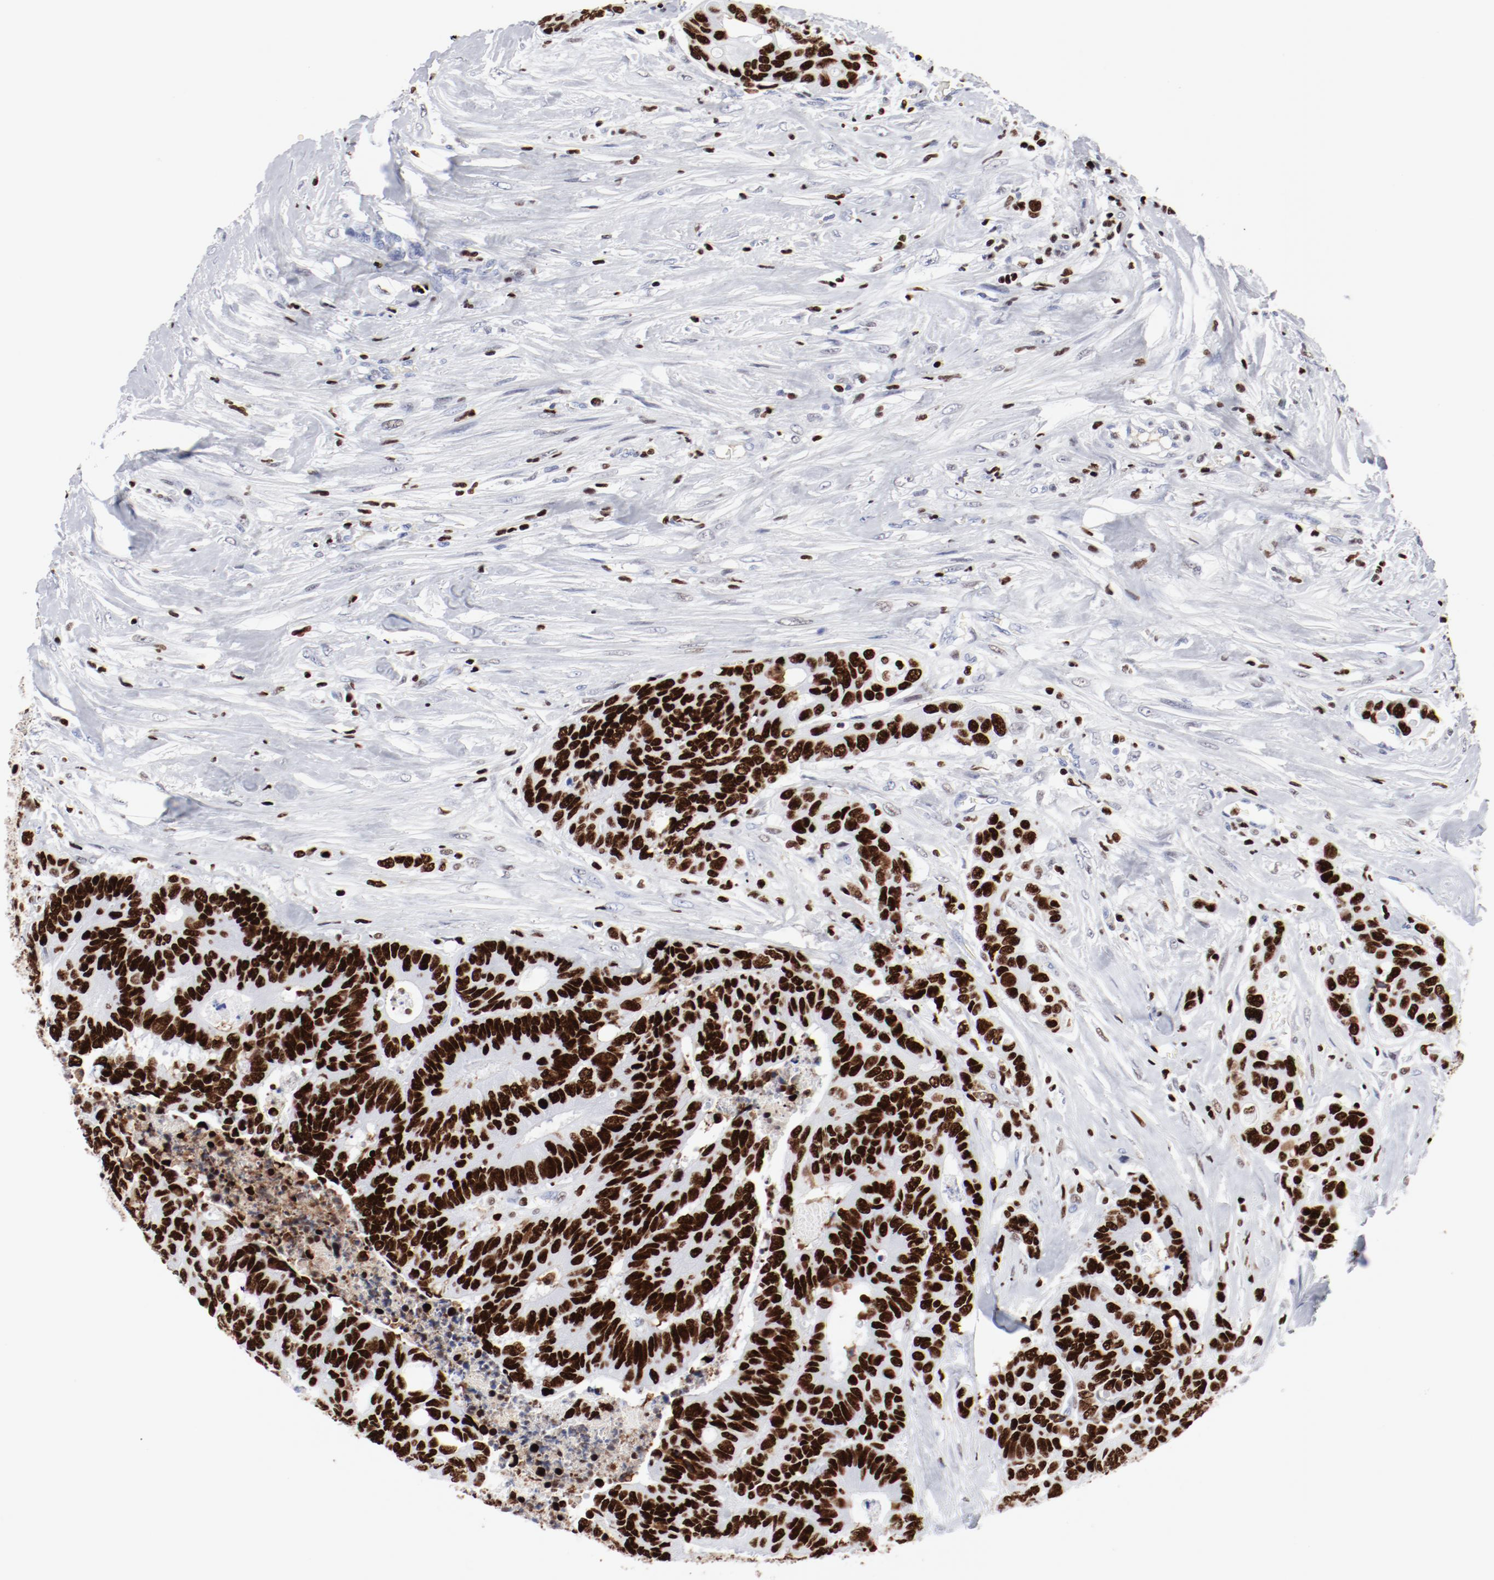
{"staining": {"intensity": "strong", "quantity": ">75%", "location": "nuclear"}, "tissue": "colorectal cancer", "cell_type": "Tumor cells", "image_type": "cancer", "snomed": [{"axis": "morphology", "description": "Adenocarcinoma, NOS"}, {"axis": "topography", "description": "Rectum"}], "caption": "Colorectal cancer stained for a protein (brown) demonstrates strong nuclear positive expression in about >75% of tumor cells.", "gene": "SMARCC2", "patient": {"sex": "male", "age": 55}}